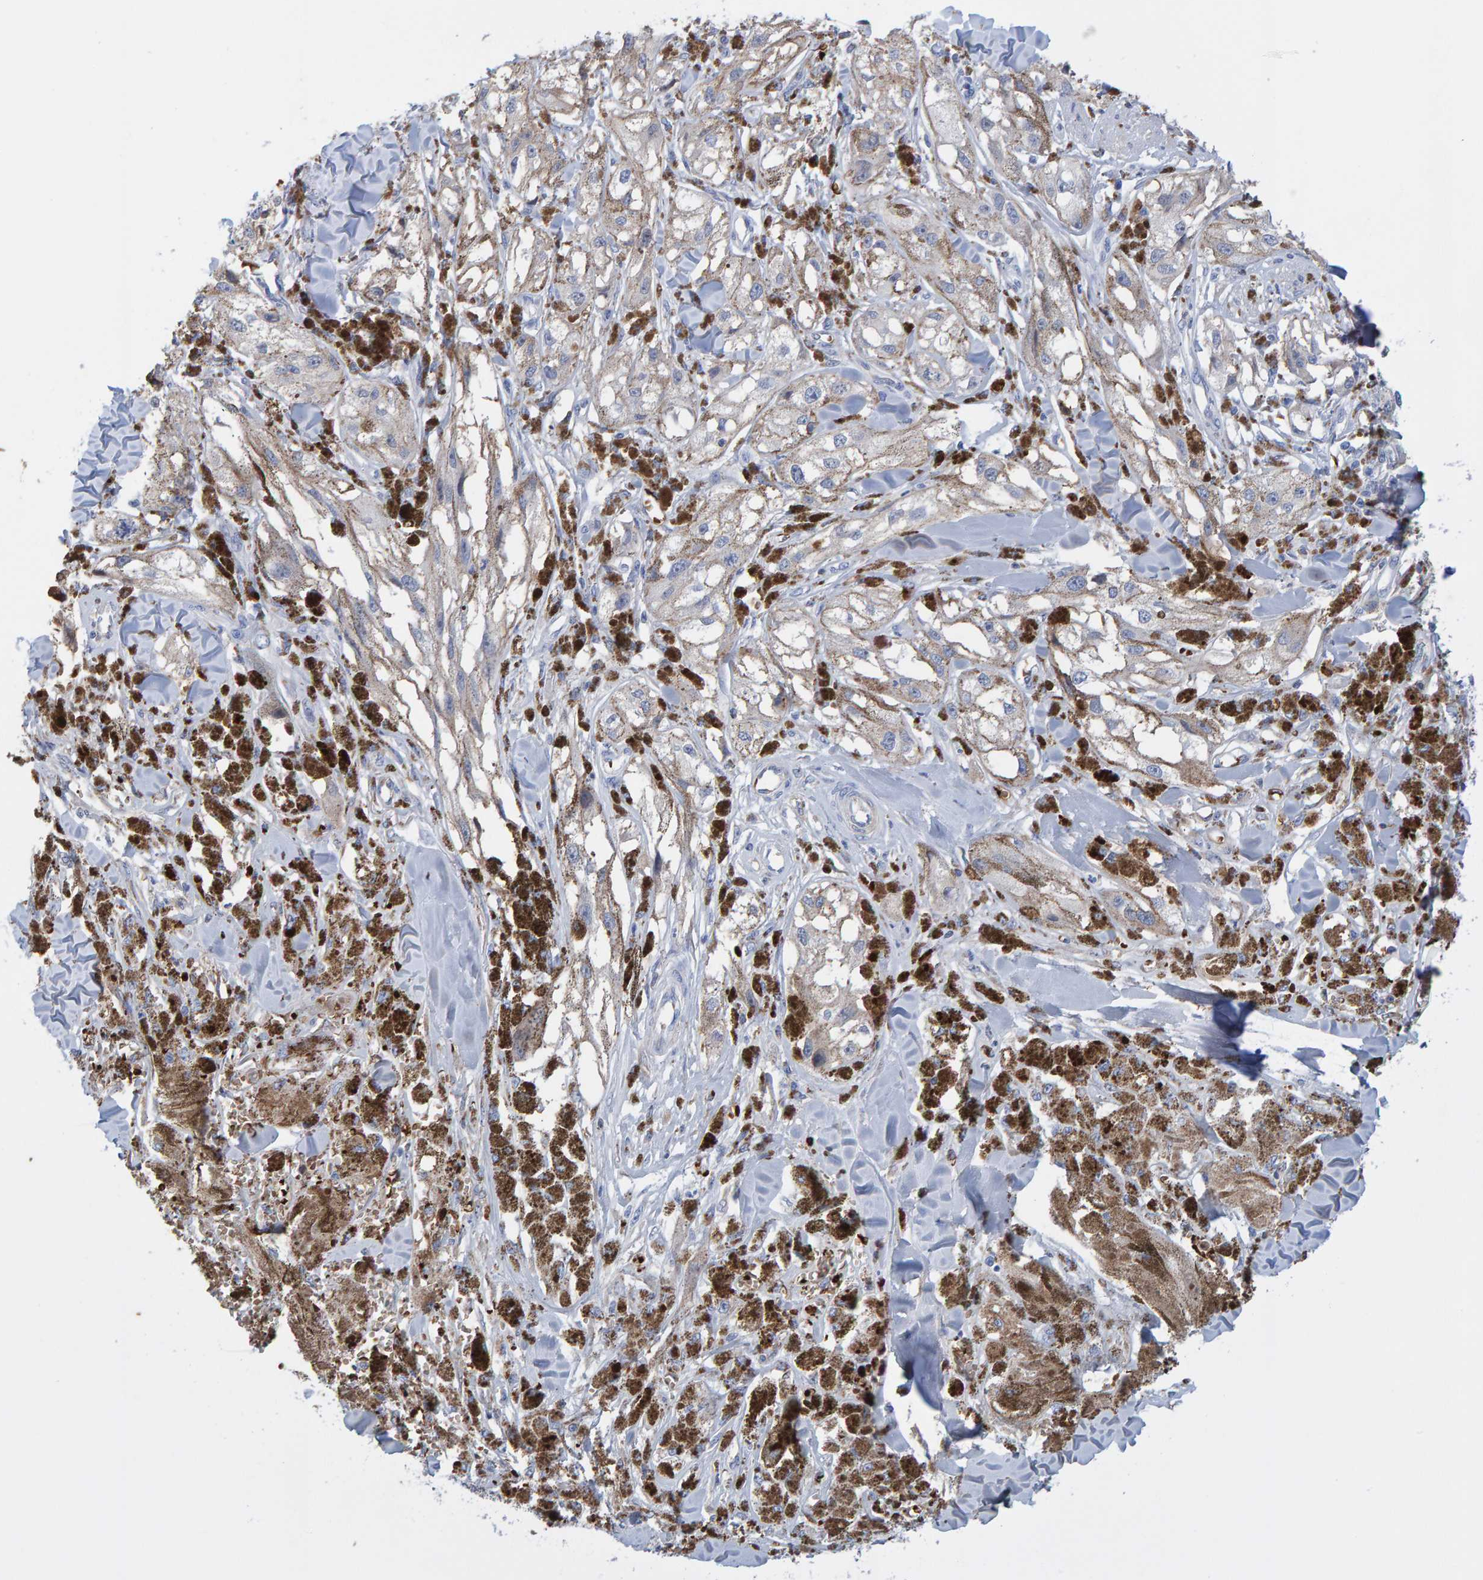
{"staining": {"intensity": "moderate", "quantity": ">75%", "location": "cytoplasmic/membranous"}, "tissue": "melanoma", "cell_type": "Tumor cells", "image_type": "cancer", "snomed": [{"axis": "morphology", "description": "Malignant melanoma, NOS"}, {"axis": "topography", "description": "Skin"}], "caption": "Immunohistochemistry (IHC) photomicrograph of neoplastic tissue: malignant melanoma stained using immunohistochemistry displays medium levels of moderate protein expression localized specifically in the cytoplasmic/membranous of tumor cells, appearing as a cytoplasmic/membranous brown color.", "gene": "VPS9D1", "patient": {"sex": "male", "age": 88}}